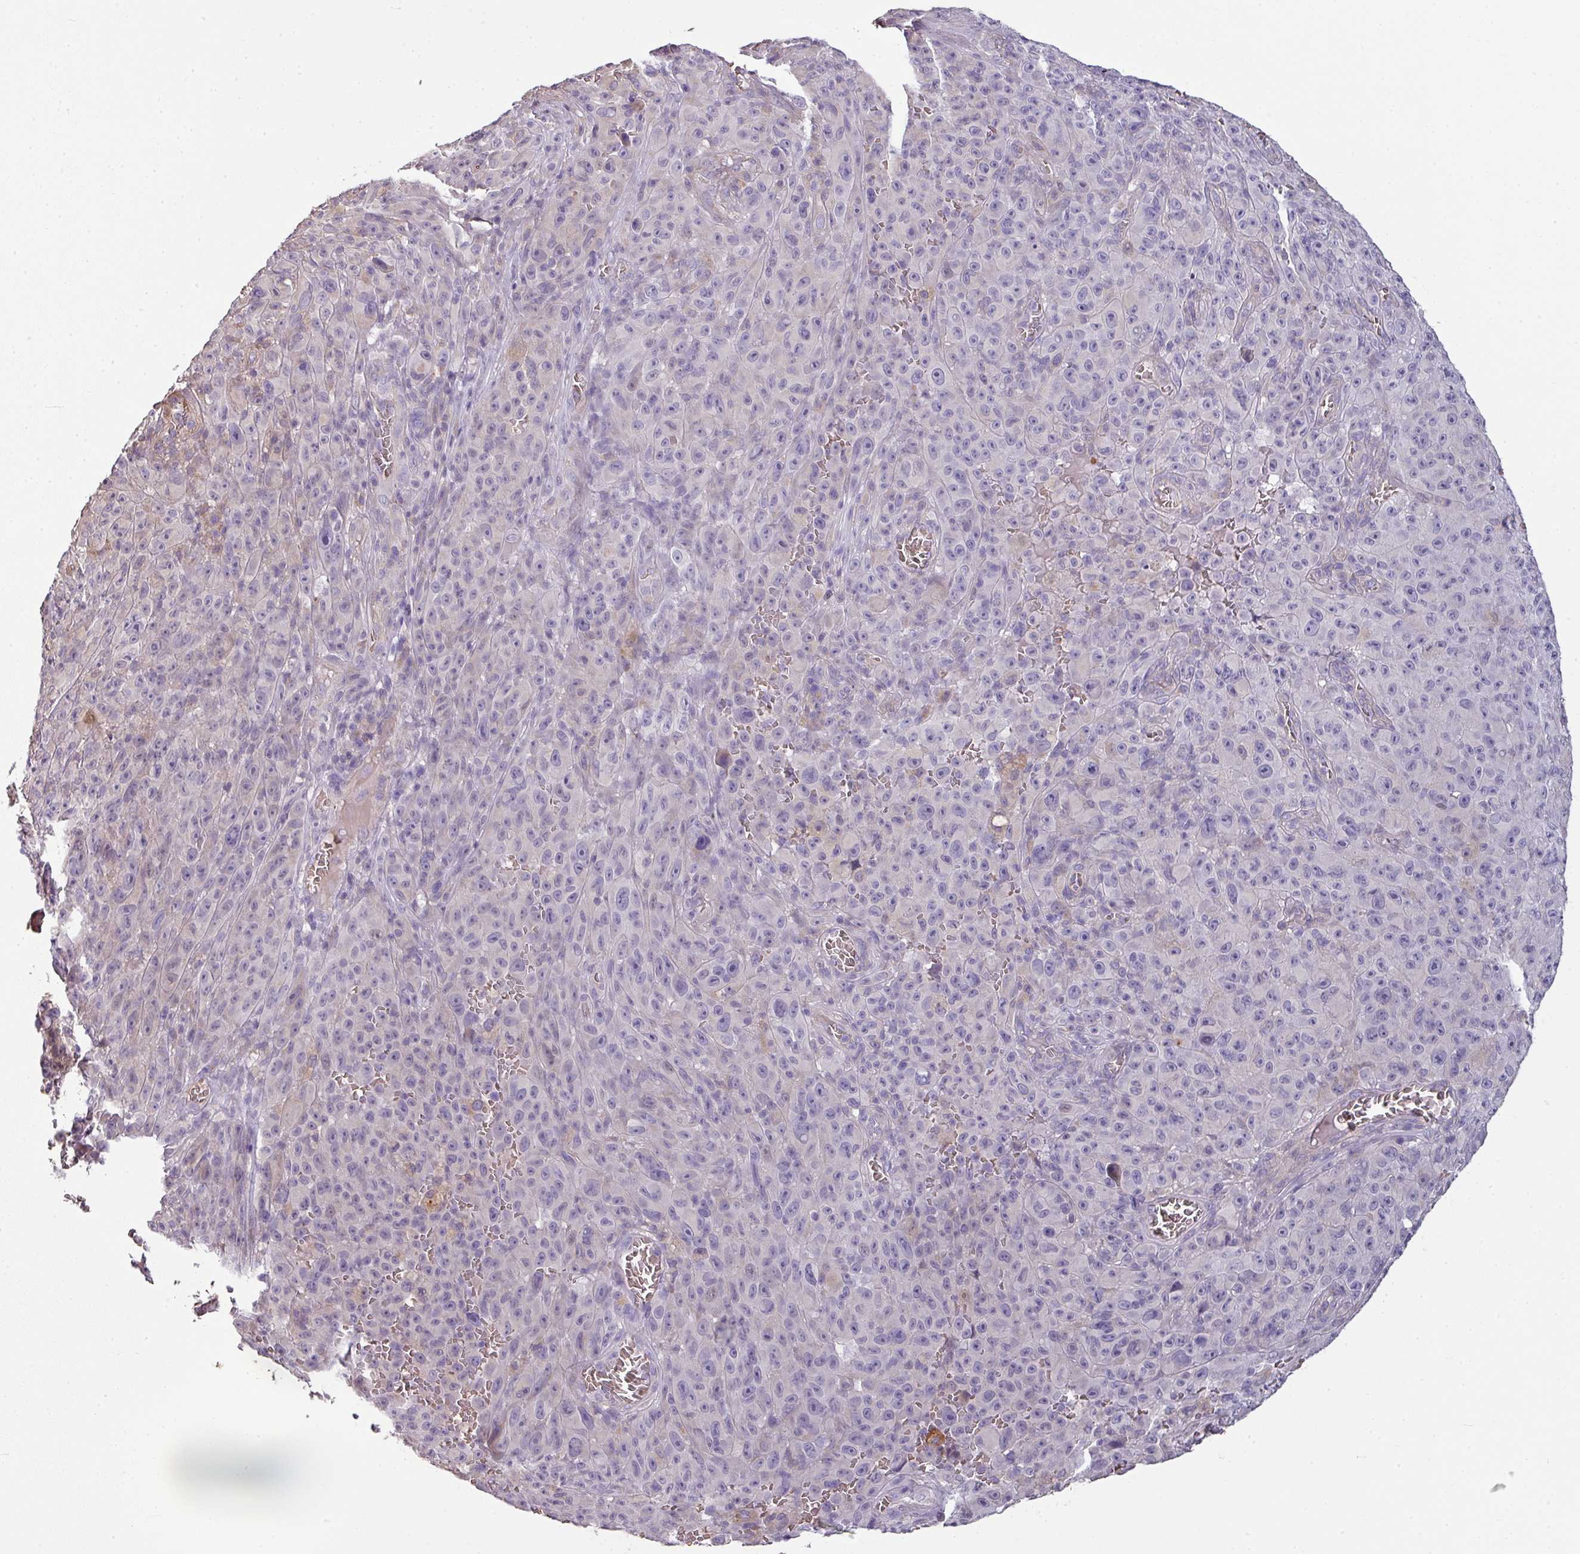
{"staining": {"intensity": "negative", "quantity": "none", "location": "none"}, "tissue": "melanoma", "cell_type": "Tumor cells", "image_type": "cancer", "snomed": [{"axis": "morphology", "description": "Malignant melanoma, NOS"}, {"axis": "topography", "description": "Skin"}], "caption": "The photomicrograph displays no significant staining in tumor cells of melanoma.", "gene": "NHSL2", "patient": {"sex": "female", "age": 82}}